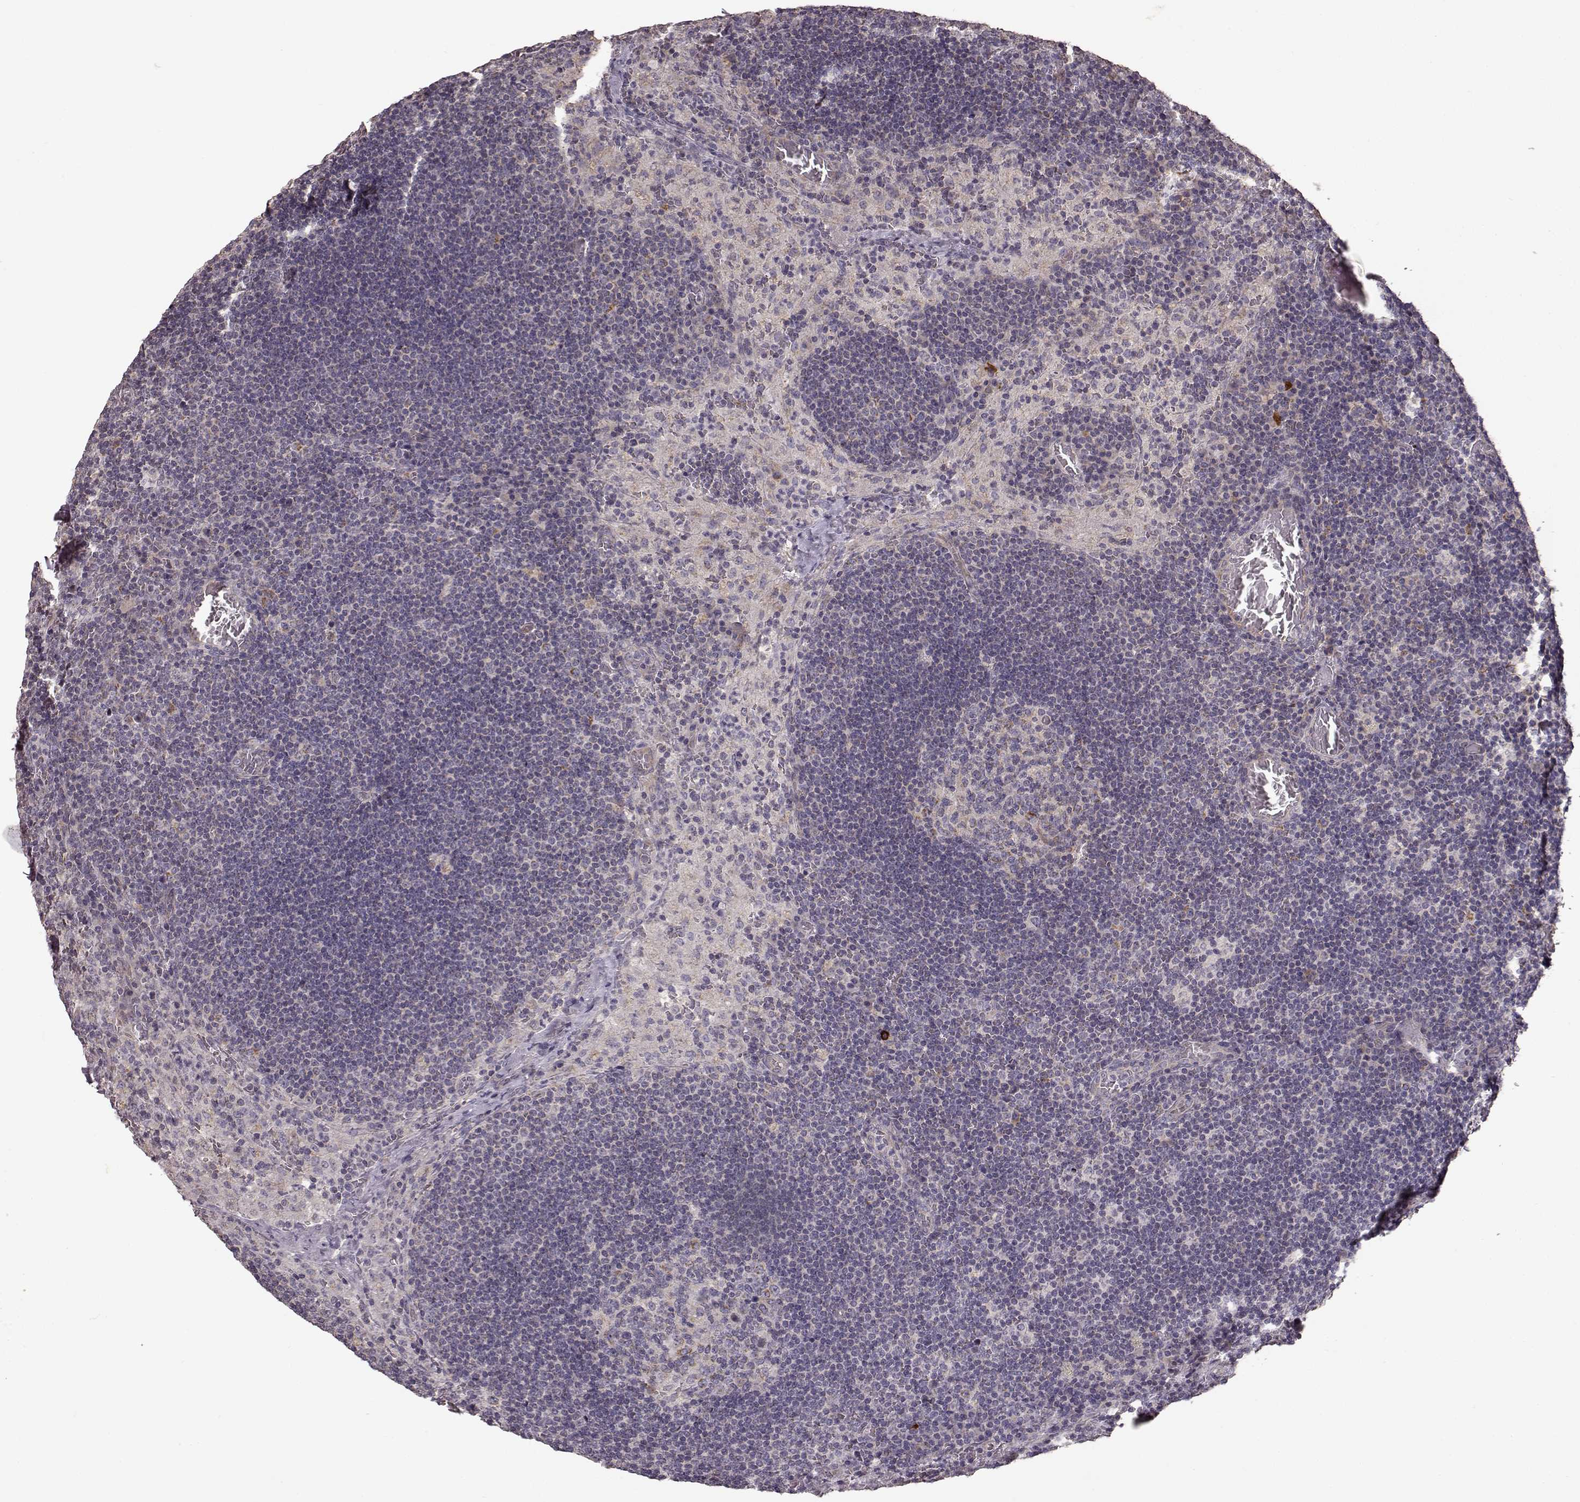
{"staining": {"intensity": "moderate", "quantity": "<25%", "location": "cytoplasmic/membranous"}, "tissue": "lymph node", "cell_type": "Germinal center cells", "image_type": "normal", "snomed": [{"axis": "morphology", "description": "Normal tissue, NOS"}, {"axis": "topography", "description": "Lymph node"}], "caption": "This histopathology image reveals immunohistochemistry staining of unremarkable human lymph node, with low moderate cytoplasmic/membranous expression in about <25% of germinal center cells.", "gene": "ERBB3", "patient": {"sex": "male", "age": 63}}